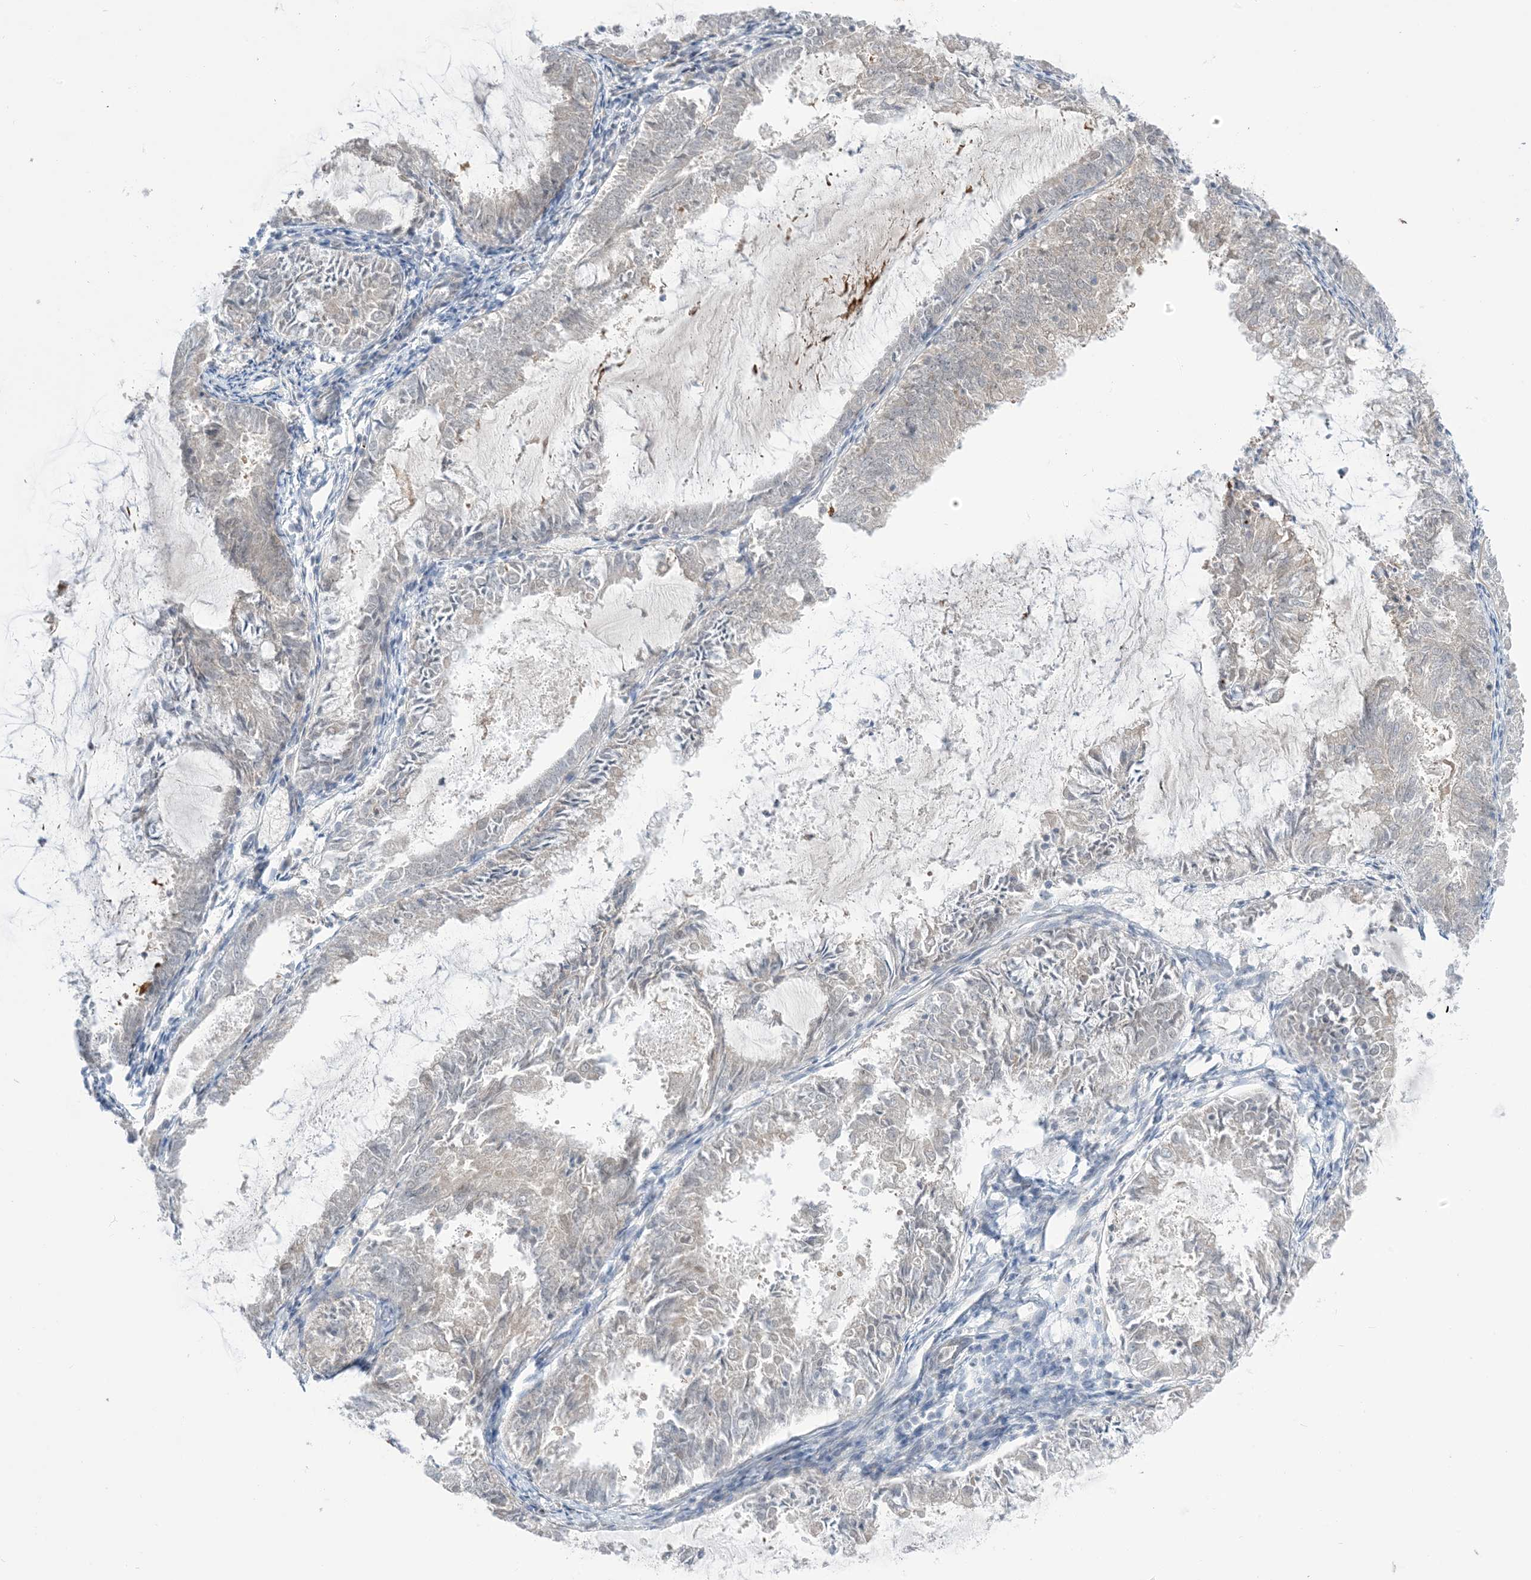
{"staining": {"intensity": "negative", "quantity": "none", "location": "none"}, "tissue": "endometrial cancer", "cell_type": "Tumor cells", "image_type": "cancer", "snomed": [{"axis": "morphology", "description": "Adenocarcinoma, NOS"}, {"axis": "topography", "description": "Endometrium"}], "caption": "An immunohistochemistry histopathology image of endometrial adenocarcinoma is shown. There is no staining in tumor cells of endometrial adenocarcinoma. (Immunohistochemistry (ihc), brightfield microscopy, high magnification).", "gene": "TFPT", "patient": {"sex": "female", "age": 57}}